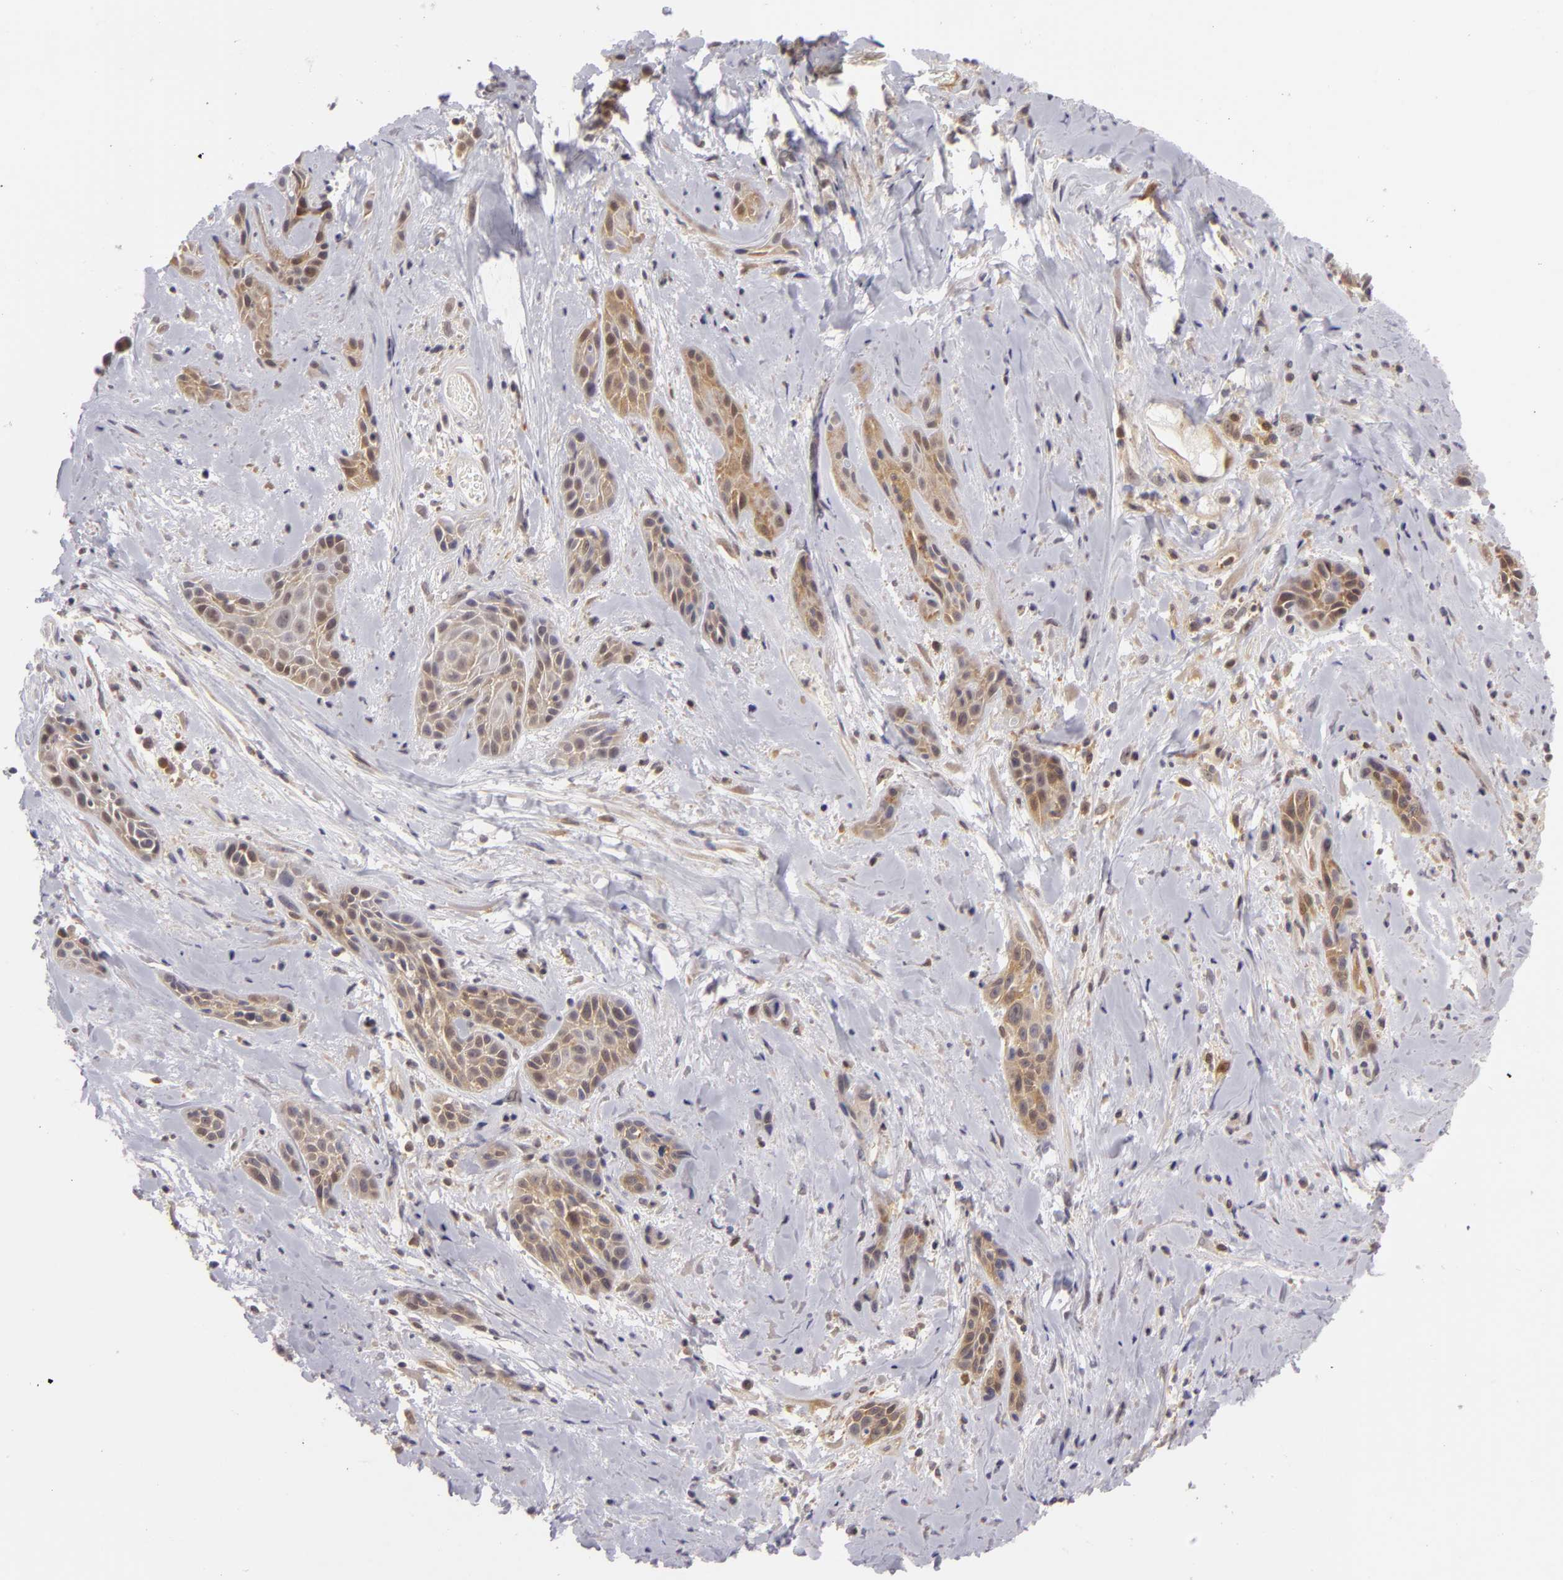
{"staining": {"intensity": "moderate", "quantity": ">75%", "location": "cytoplasmic/membranous"}, "tissue": "skin cancer", "cell_type": "Tumor cells", "image_type": "cancer", "snomed": [{"axis": "morphology", "description": "Squamous cell carcinoma, NOS"}, {"axis": "topography", "description": "Skin"}, {"axis": "topography", "description": "Anal"}], "caption": "The photomicrograph demonstrates a brown stain indicating the presence of a protein in the cytoplasmic/membranous of tumor cells in skin cancer.", "gene": "BCL10", "patient": {"sex": "male", "age": 64}}